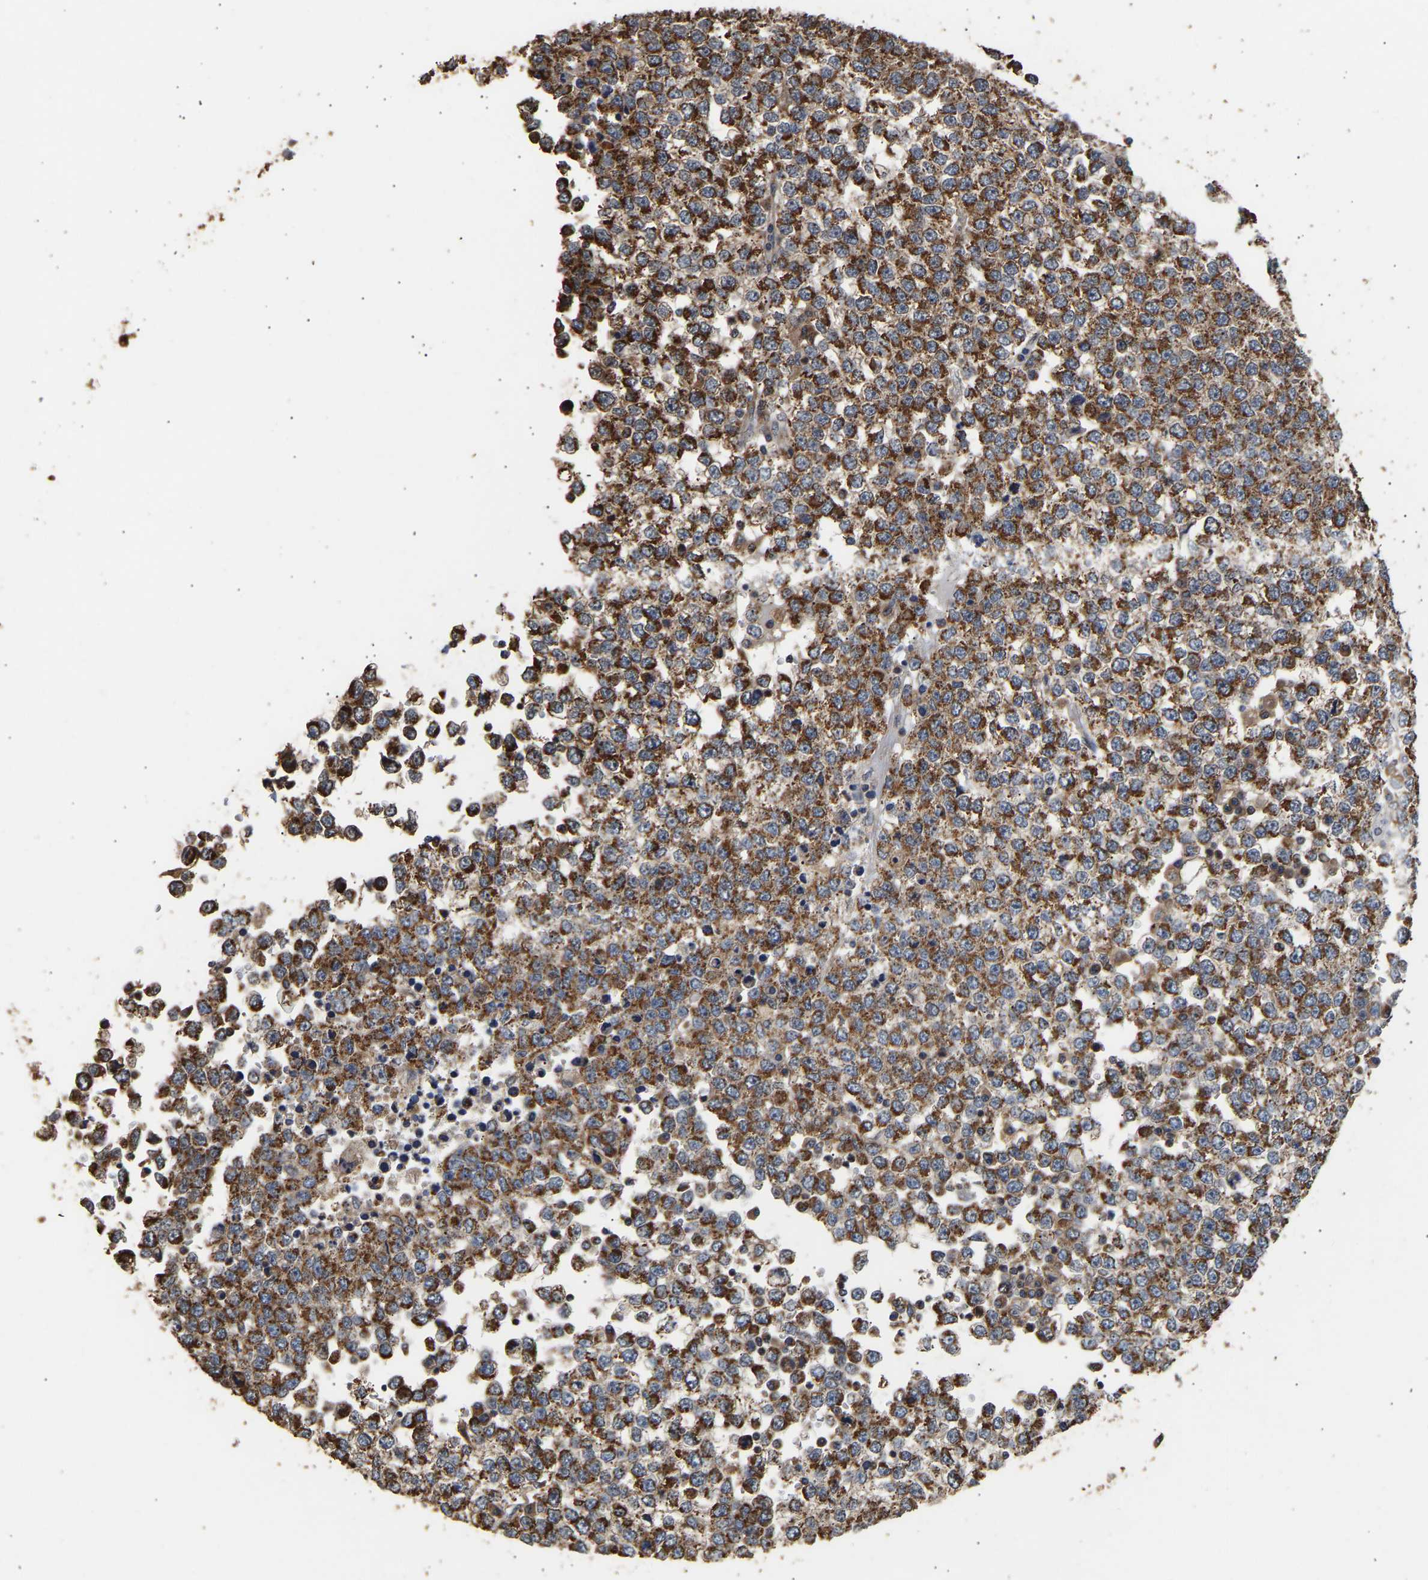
{"staining": {"intensity": "strong", "quantity": ">75%", "location": "cytoplasmic/membranous"}, "tissue": "testis cancer", "cell_type": "Tumor cells", "image_type": "cancer", "snomed": [{"axis": "morphology", "description": "Seminoma, NOS"}, {"axis": "topography", "description": "Testis"}], "caption": "Immunohistochemistry (IHC) (DAB (3,3'-diaminobenzidine)) staining of human testis cancer (seminoma) displays strong cytoplasmic/membranous protein positivity in about >75% of tumor cells.", "gene": "ZNF26", "patient": {"sex": "male", "age": 65}}